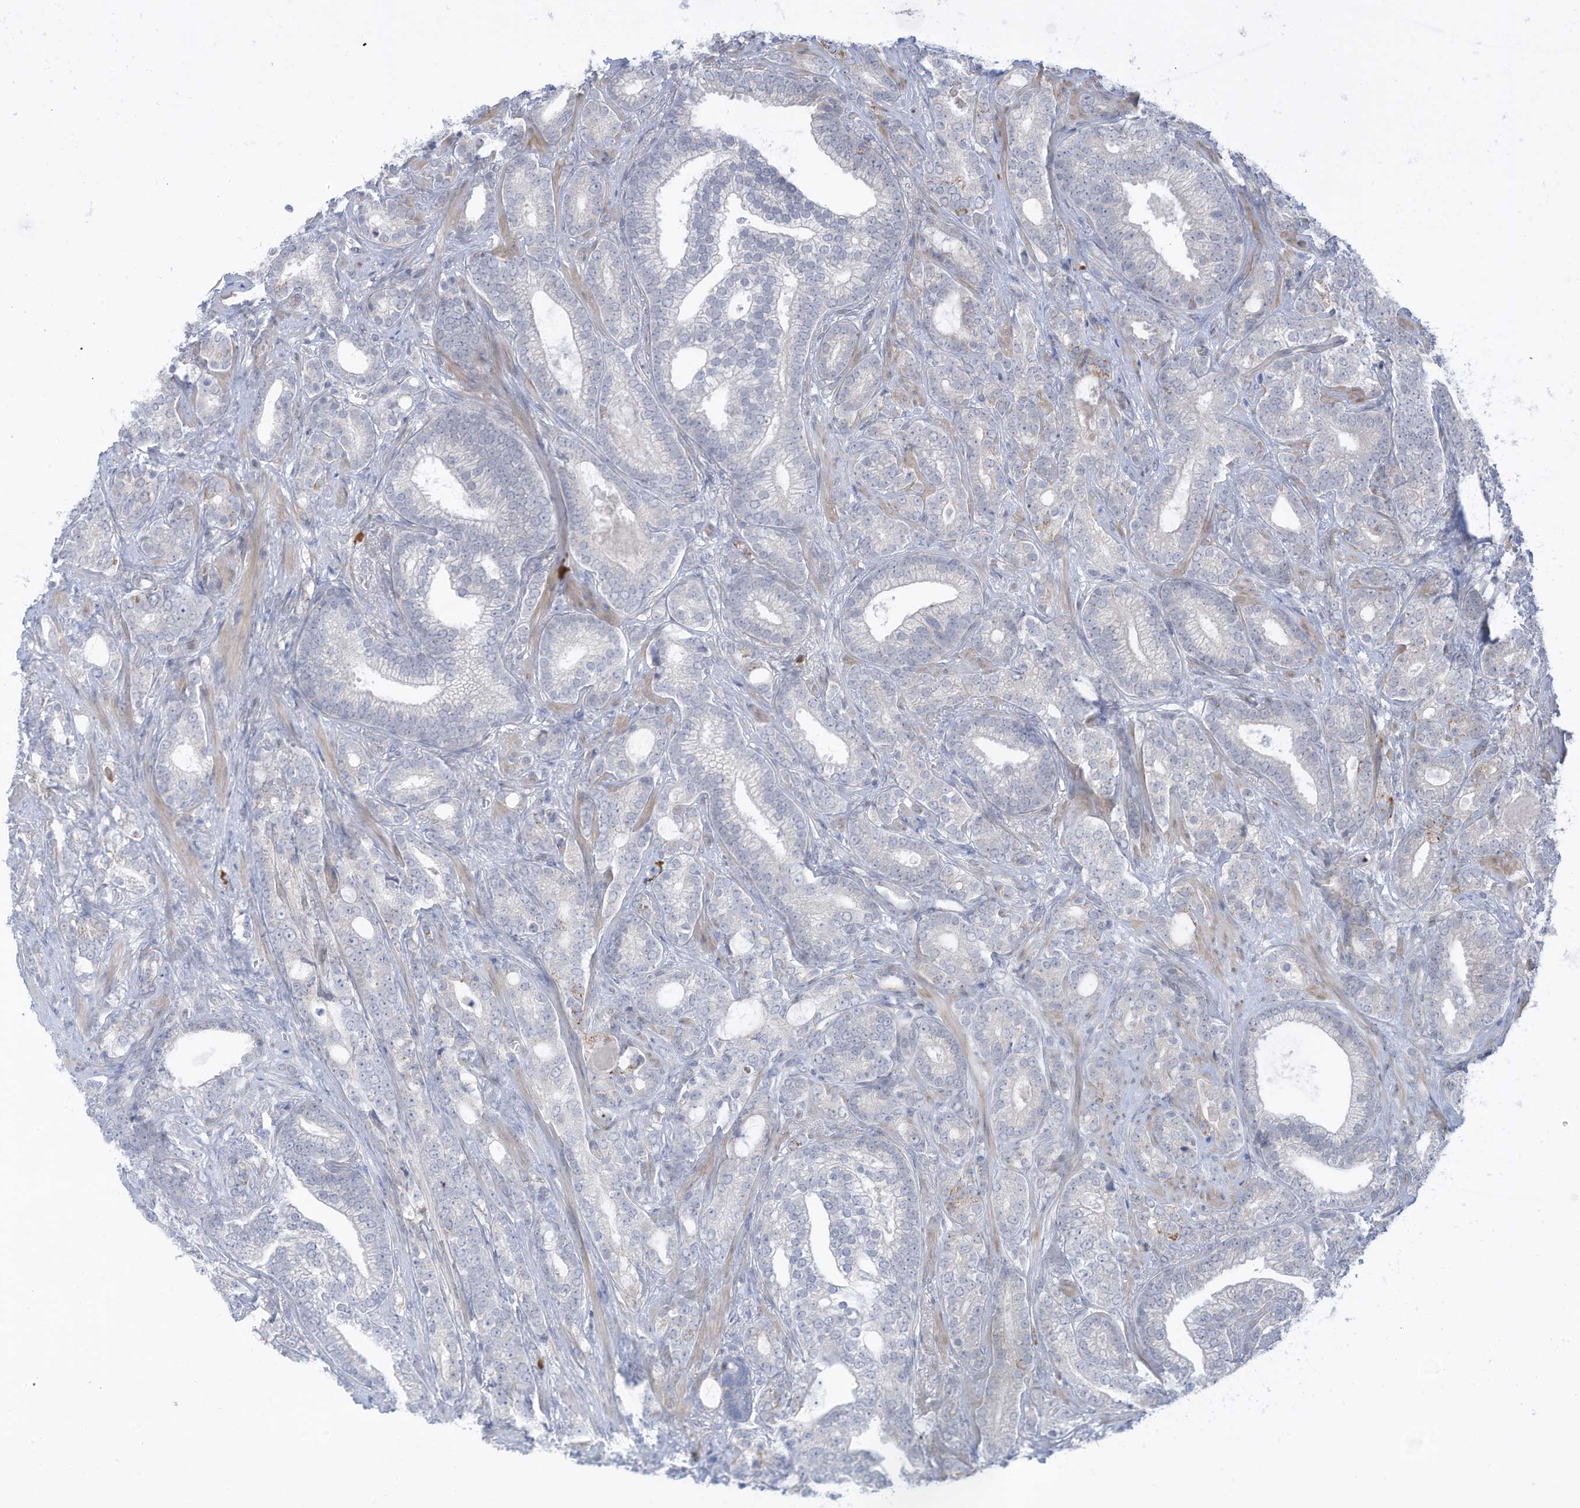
{"staining": {"intensity": "negative", "quantity": "none", "location": "none"}, "tissue": "prostate cancer", "cell_type": "Tumor cells", "image_type": "cancer", "snomed": [{"axis": "morphology", "description": "Adenocarcinoma, High grade"}, {"axis": "topography", "description": "Prostate and seminal vesicle, NOS"}], "caption": "Tumor cells are negative for brown protein staining in prostate cancer.", "gene": "ZNF292", "patient": {"sex": "male", "age": 67}}